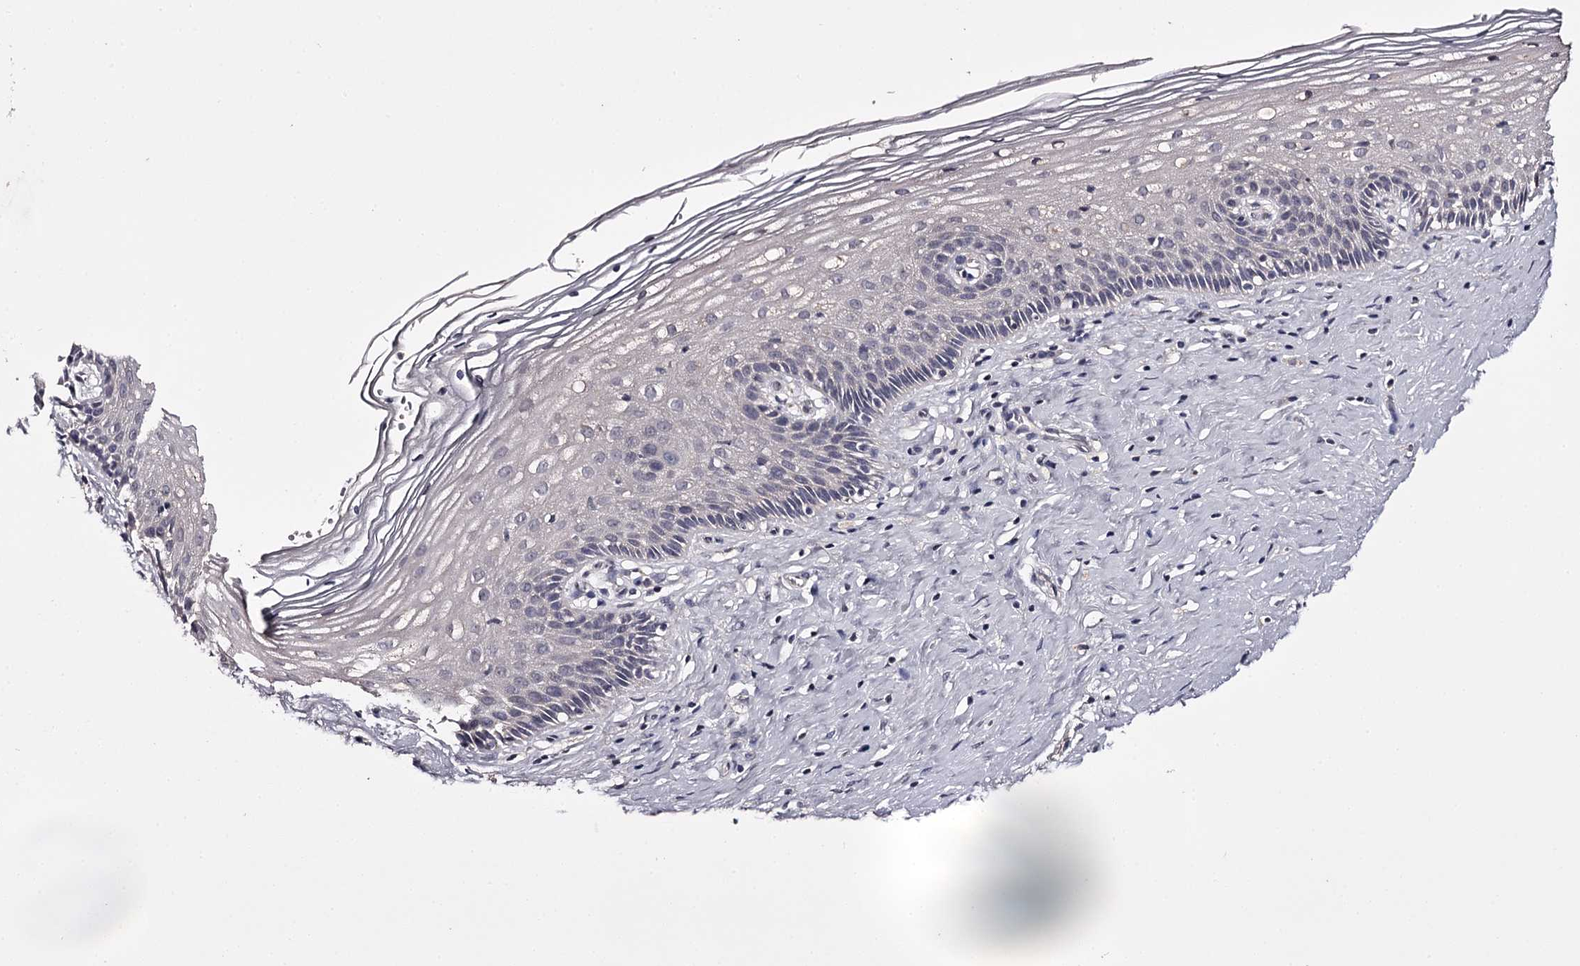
{"staining": {"intensity": "negative", "quantity": "none", "location": "none"}, "tissue": "cervix", "cell_type": "Glandular cells", "image_type": "normal", "snomed": [{"axis": "morphology", "description": "Normal tissue, NOS"}, {"axis": "topography", "description": "Cervix"}], "caption": "This image is of benign cervix stained with IHC to label a protein in brown with the nuclei are counter-stained blue. There is no expression in glandular cells. The staining is performed using DAB (3,3'-diaminobenzidine) brown chromogen with nuclei counter-stained in using hematoxylin.", "gene": "PRM2", "patient": {"sex": "female", "age": 33}}